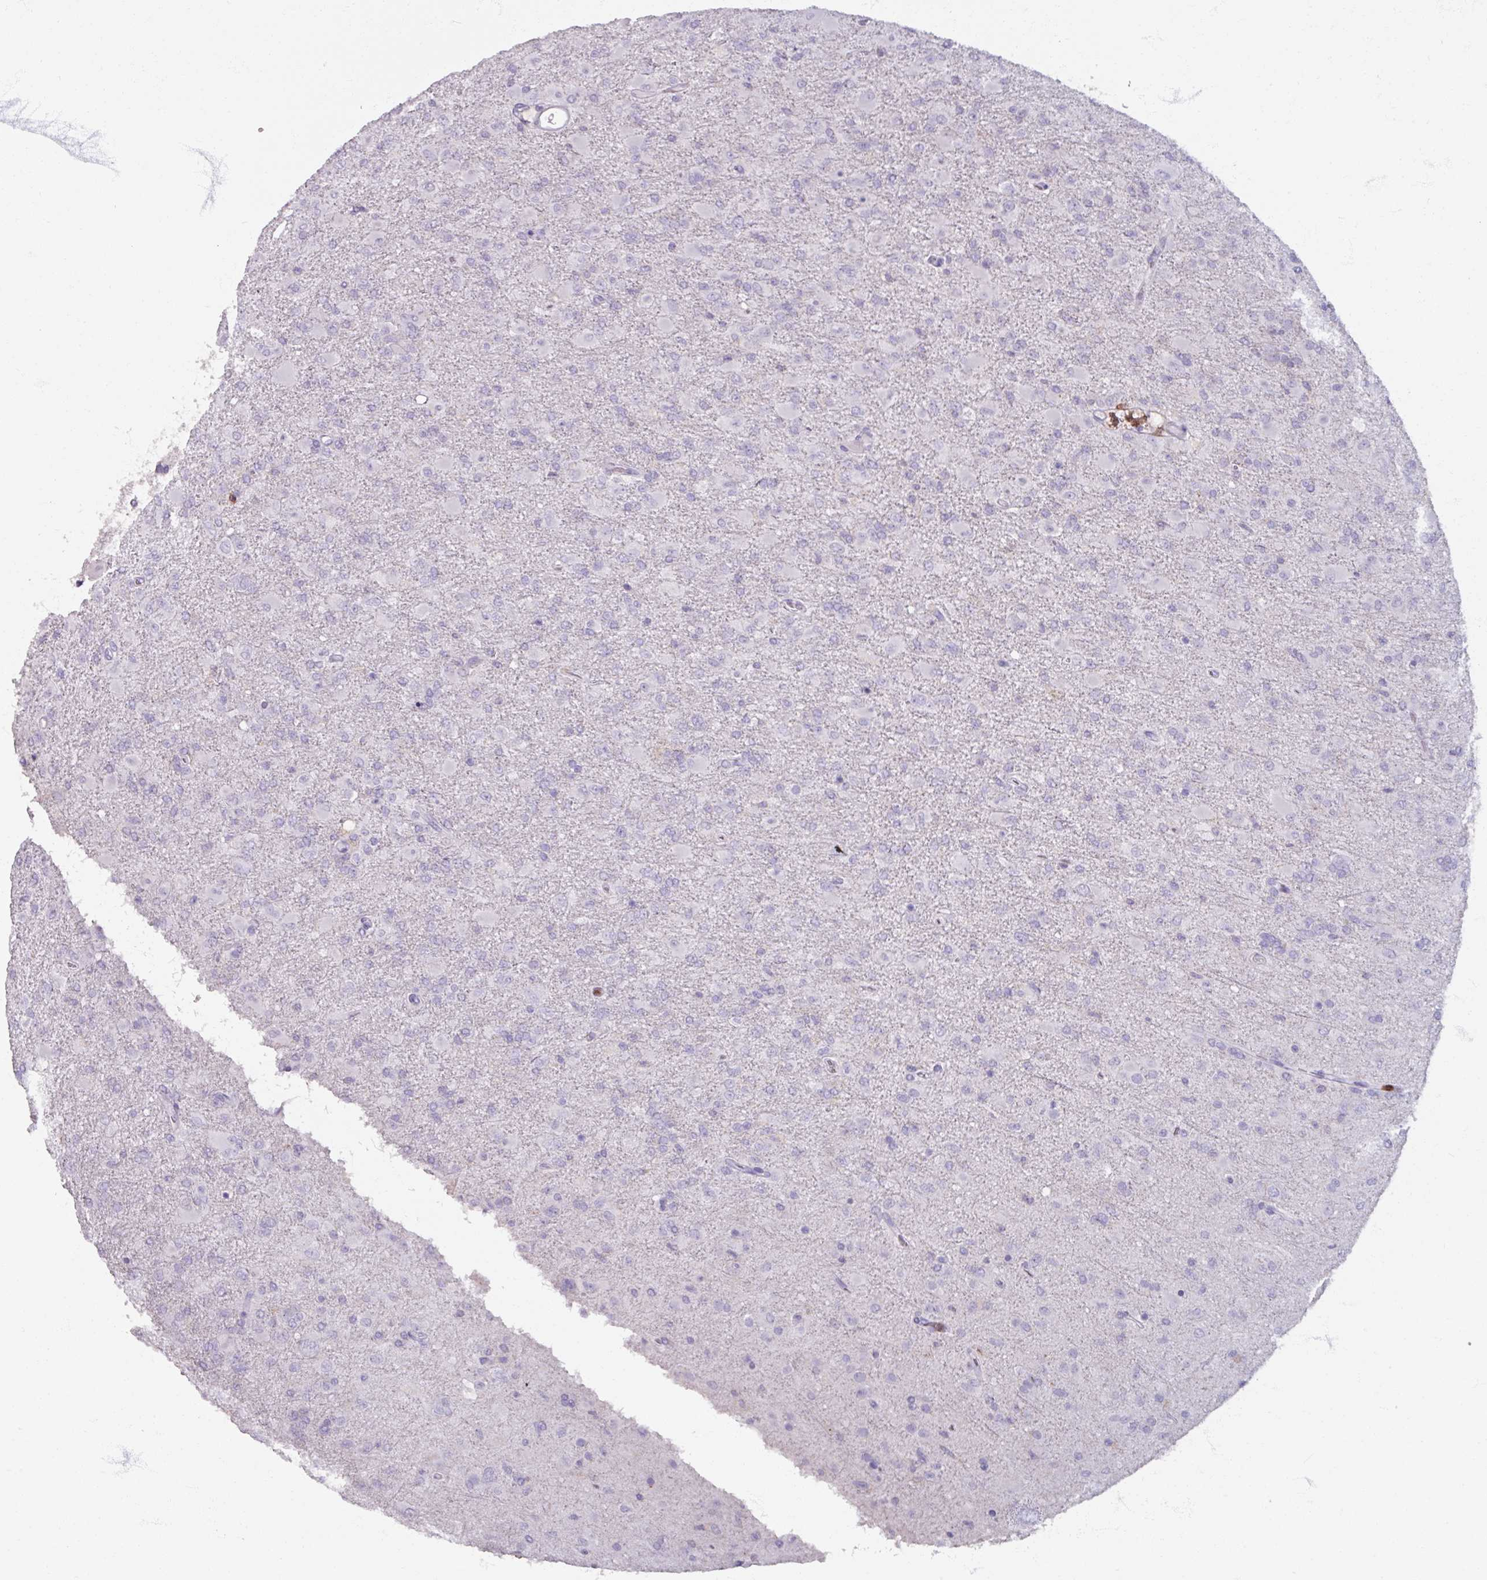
{"staining": {"intensity": "negative", "quantity": "none", "location": "none"}, "tissue": "glioma", "cell_type": "Tumor cells", "image_type": "cancer", "snomed": [{"axis": "morphology", "description": "Glioma, malignant, Low grade"}, {"axis": "topography", "description": "Brain"}], "caption": "Tumor cells show no significant protein staining in glioma.", "gene": "PTPRC", "patient": {"sex": "male", "age": 65}}